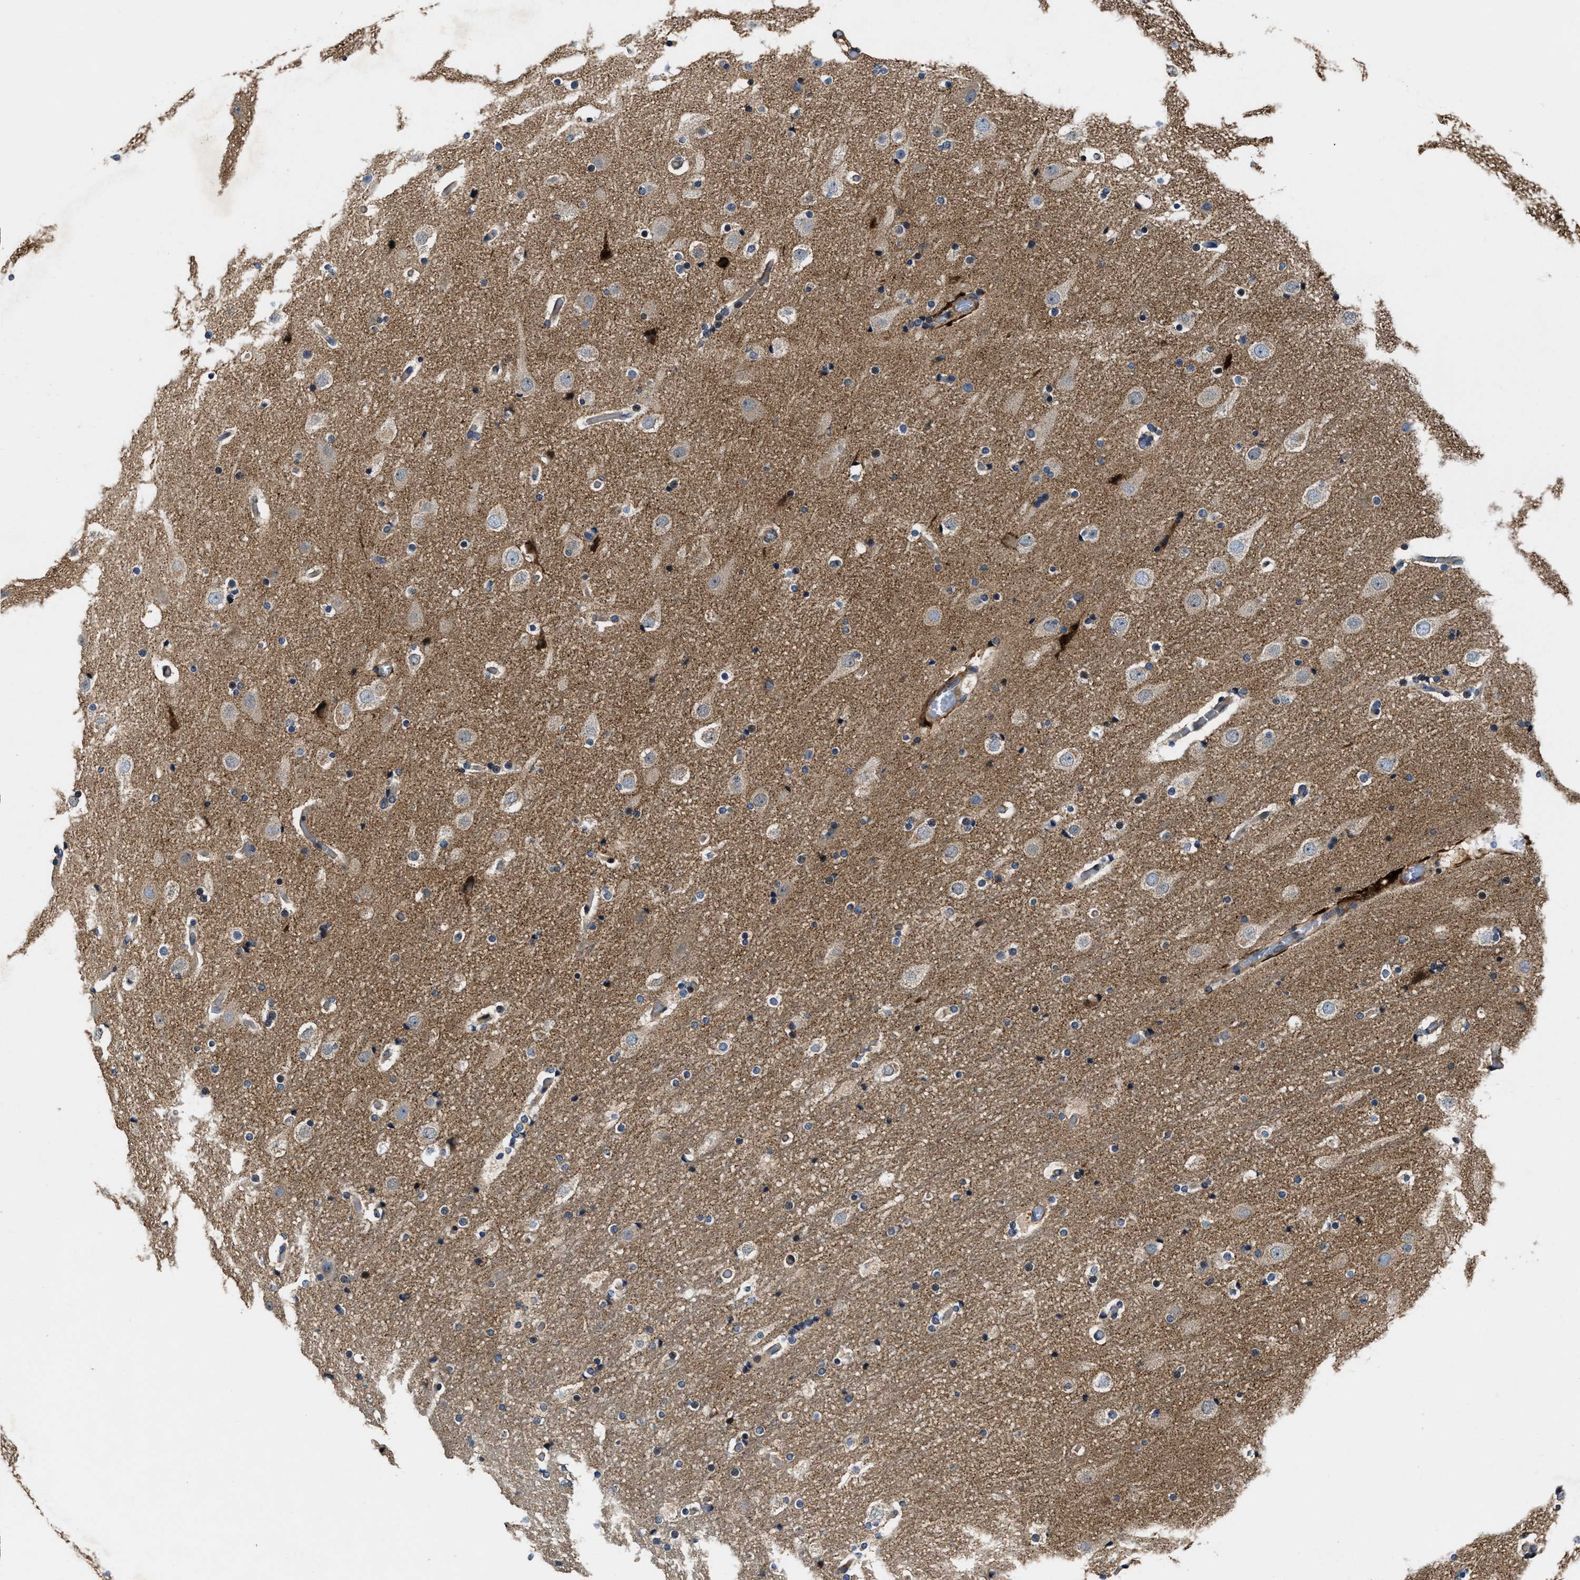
{"staining": {"intensity": "moderate", "quantity": ">75%", "location": "cytoplasmic/membranous"}, "tissue": "cerebral cortex", "cell_type": "Endothelial cells", "image_type": "normal", "snomed": [{"axis": "morphology", "description": "Normal tissue, NOS"}, {"axis": "topography", "description": "Cerebral cortex"}], "caption": "Immunohistochemistry (IHC) image of normal cerebral cortex: cerebral cortex stained using immunohistochemistry demonstrates medium levels of moderate protein expression localized specifically in the cytoplasmic/membranous of endothelial cells, appearing as a cytoplasmic/membranous brown color.", "gene": "PTAR1", "patient": {"sex": "male", "age": 57}}